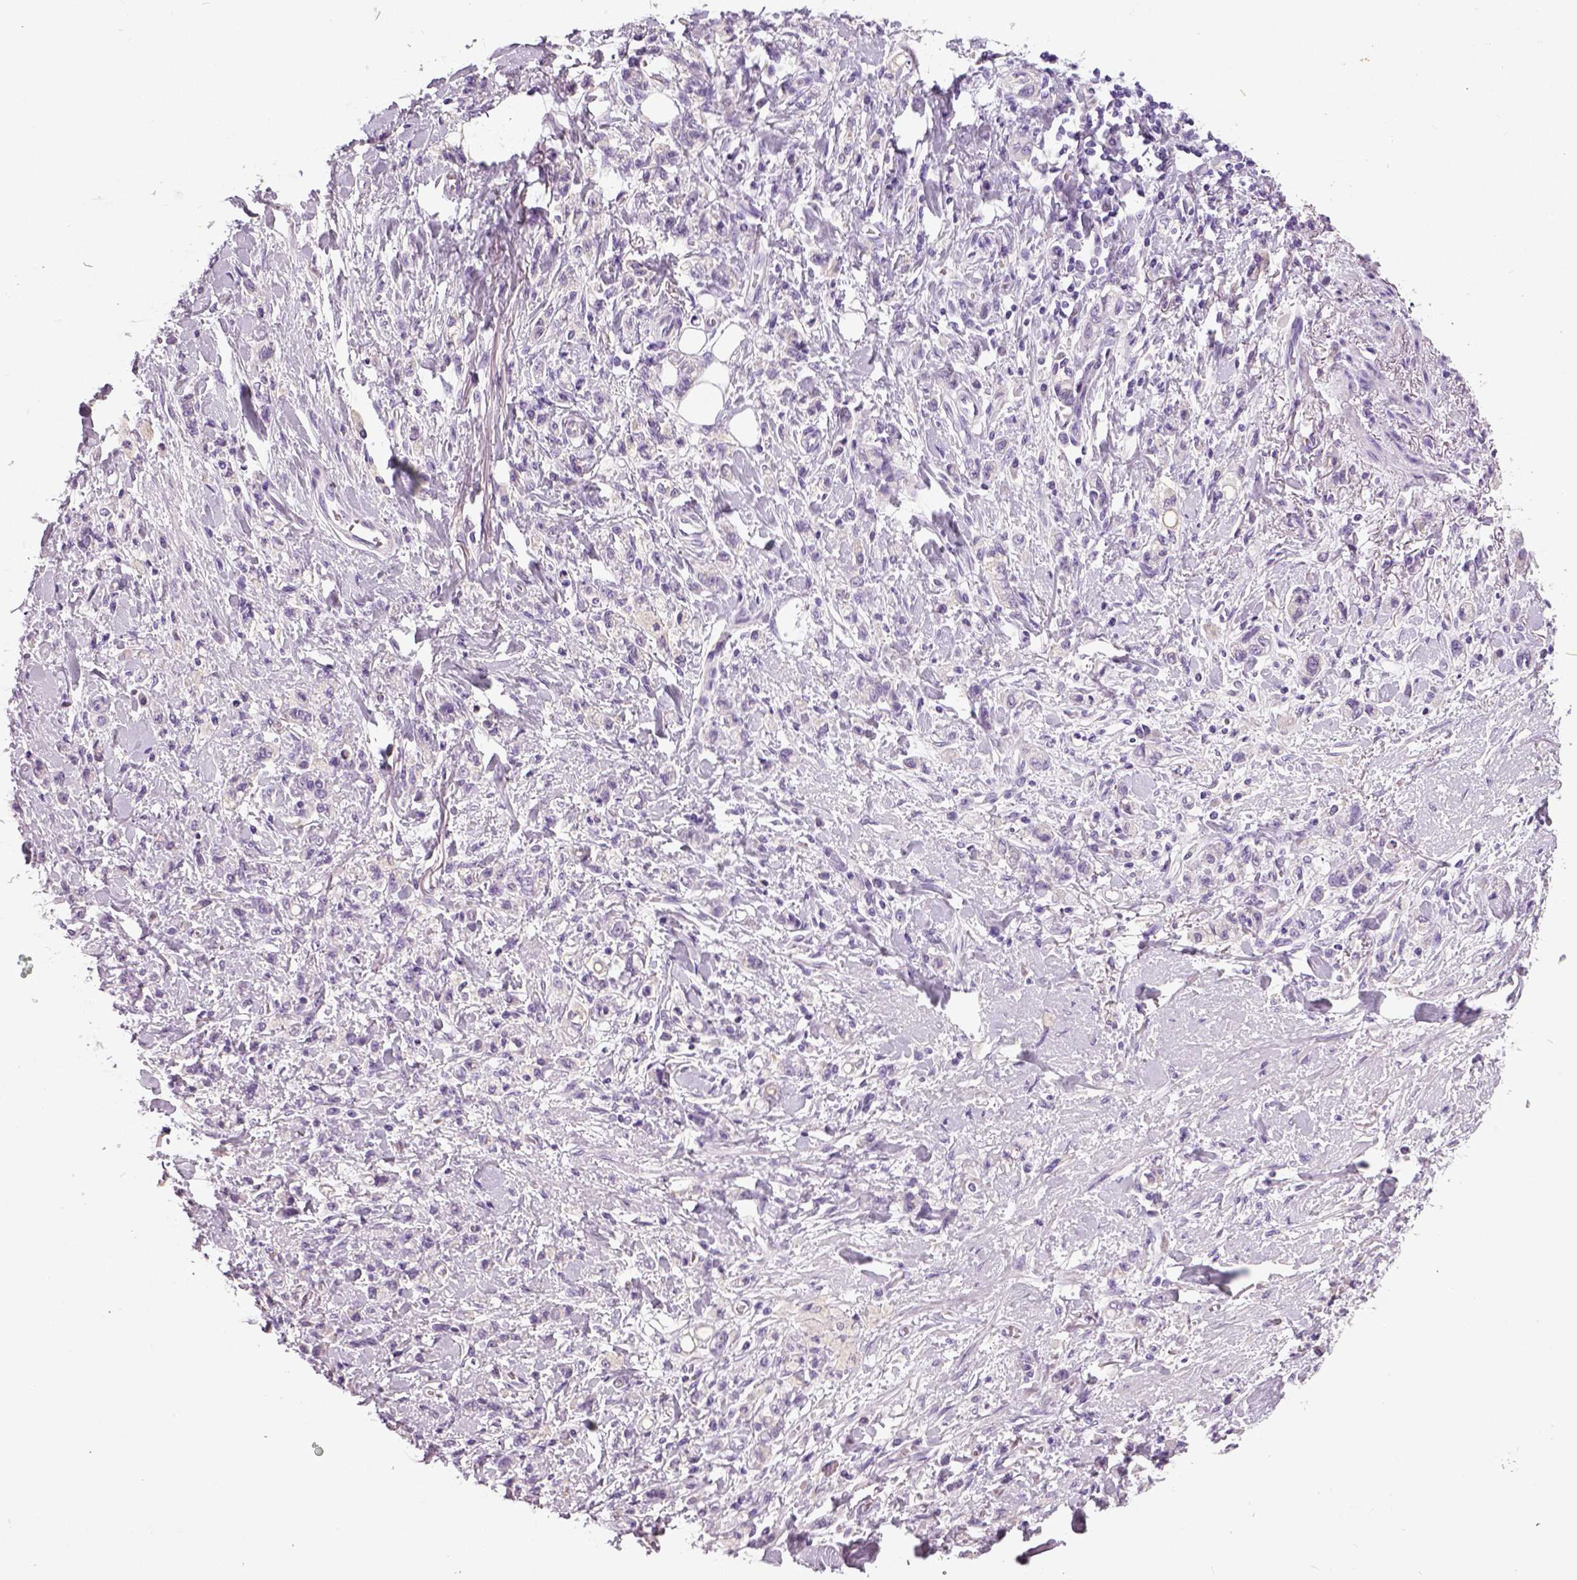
{"staining": {"intensity": "negative", "quantity": "none", "location": "none"}, "tissue": "stomach cancer", "cell_type": "Tumor cells", "image_type": "cancer", "snomed": [{"axis": "morphology", "description": "Adenocarcinoma, NOS"}, {"axis": "topography", "description": "Stomach"}], "caption": "The IHC photomicrograph has no significant positivity in tumor cells of stomach cancer (adenocarcinoma) tissue.", "gene": "NECAB2", "patient": {"sex": "male", "age": 77}}